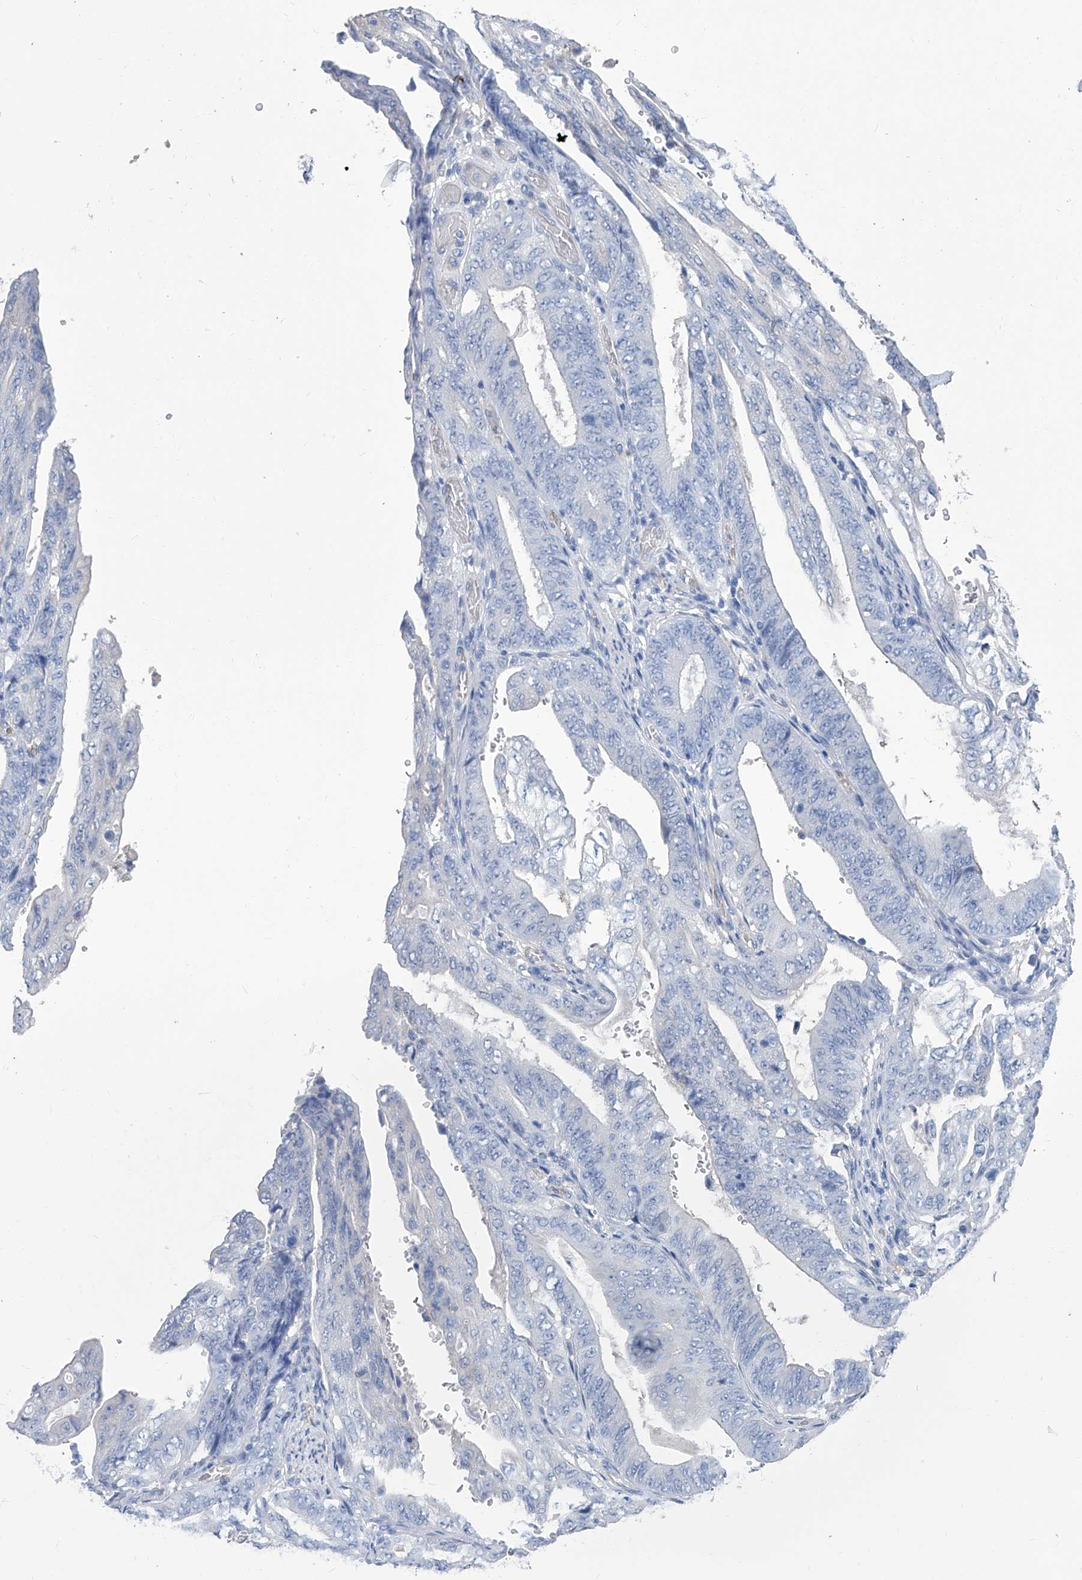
{"staining": {"intensity": "negative", "quantity": "none", "location": "none"}, "tissue": "stomach cancer", "cell_type": "Tumor cells", "image_type": "cancer", "snomed": [{"axis": "morphology", "description": "Adenocarcinoma, NOS"}, {"axis": "topography", "description": "Stomach"}], "caption": "Immunohistochemistry micrograph of stomach cancer stained for a protein (brown), which shows no expression in tumor cells. (Stains: DAB (3,3'-diaminobenzidine) immunohistochemistry with hematoxylin counter stain, Microscopy: brightfield microscopy at high magnification).", "gene": "SMS", "patient": {"sex": "female", "age": 73}}